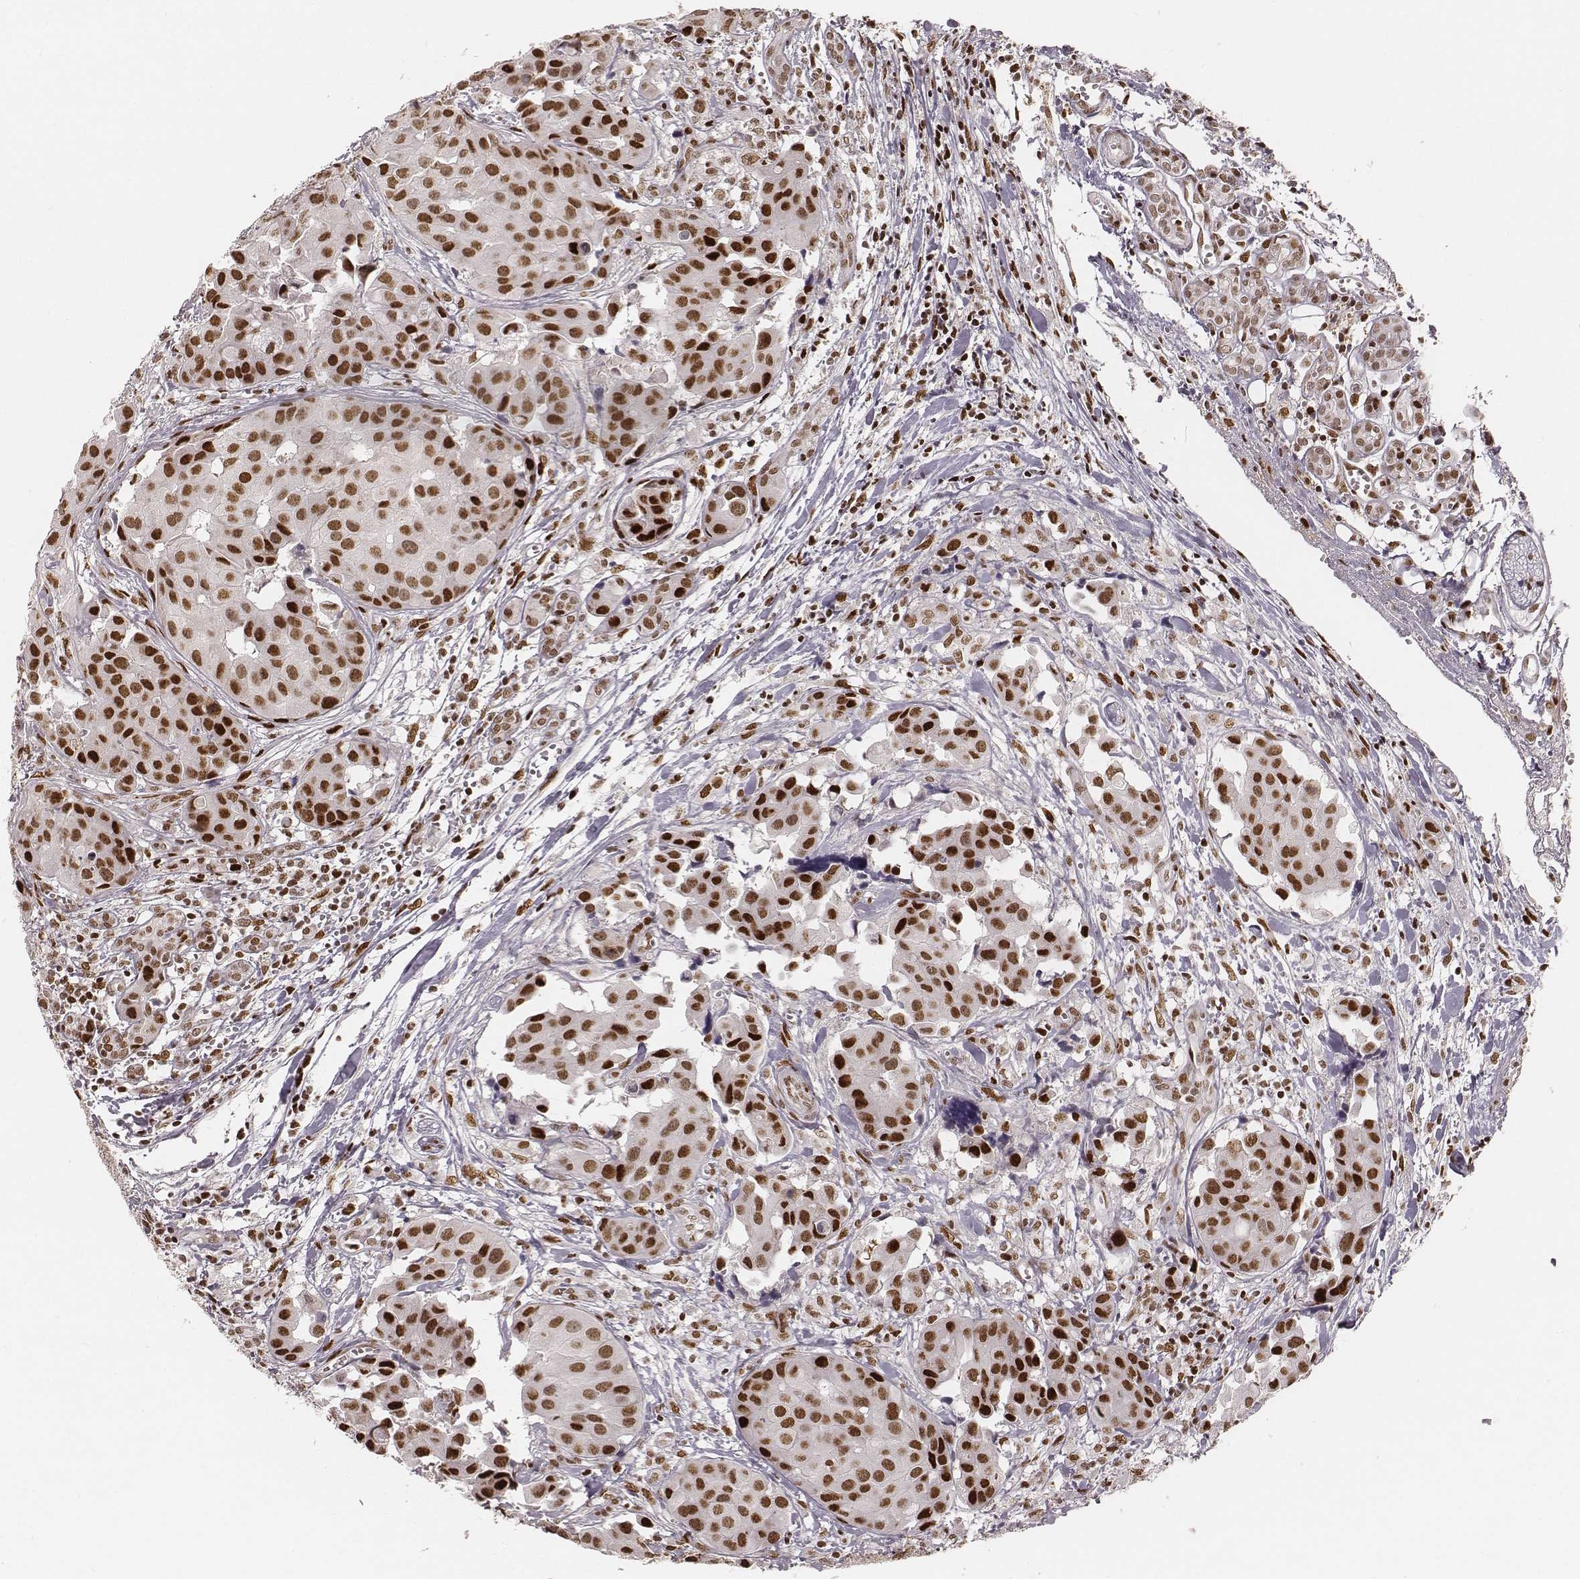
{"staining": {"intensity": "strong", "quantity": ">75%", "location": "nuclear"}, "tissue": "head and neck cancer", "cell_type": "Tumor cells", "image_type": "cancer", "snomed": [{"axis": "morphology", "description": "Adenocarcinoma, NOS"}, {"axis": "topography", "description": "Head-Neck"}], "caption": "Brown immunohistochemical staining in human head and neck cancer (adenocarcinoma) exhibits strong nuclear staining in about >75% of tumor cells.", "gene": "HNRNPC", "patient": {"sex": "male", "age": 76}}